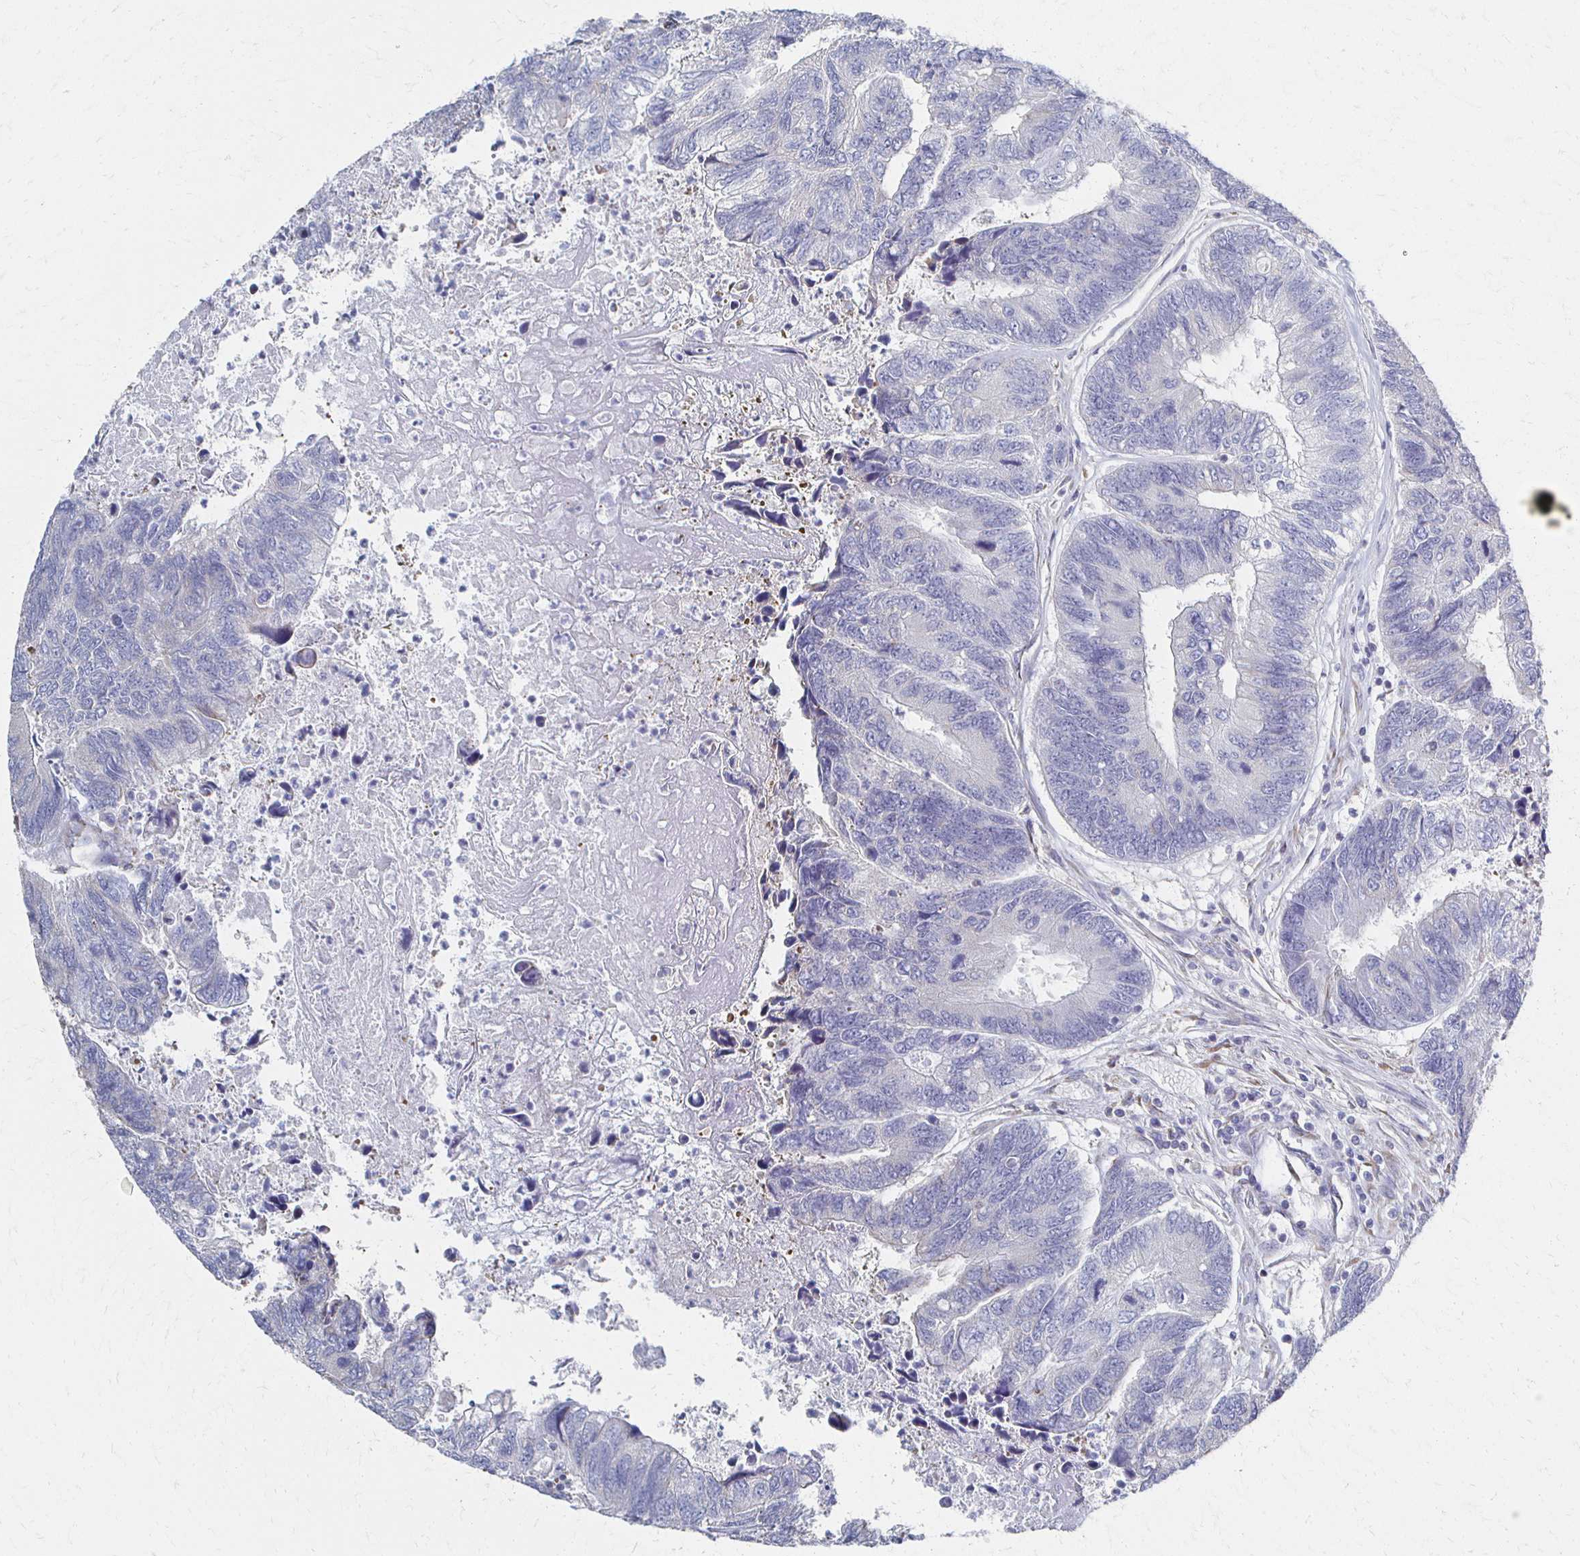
{"staining": {"intensity": "negative", "quantity": "none", "location": "none"}, "tissue": "colorectal cancer", "cell_type": "Tumor cells", "image_type": "cancer", "snomed": [{"axis": "morphology", "description": "Adenocarcinoma, NOS"}, {"axis": "topography", "description": "Colon"}], "caption": "Immunohistochemical staining of human colorectal adenocarcinoma demonstrates no significant expression in tumor cells. (Brightfield microscopy of DAB IHC at high magnification).", "gene": "ATP1A3", "patient": {"sex": "female", "age": 67}}